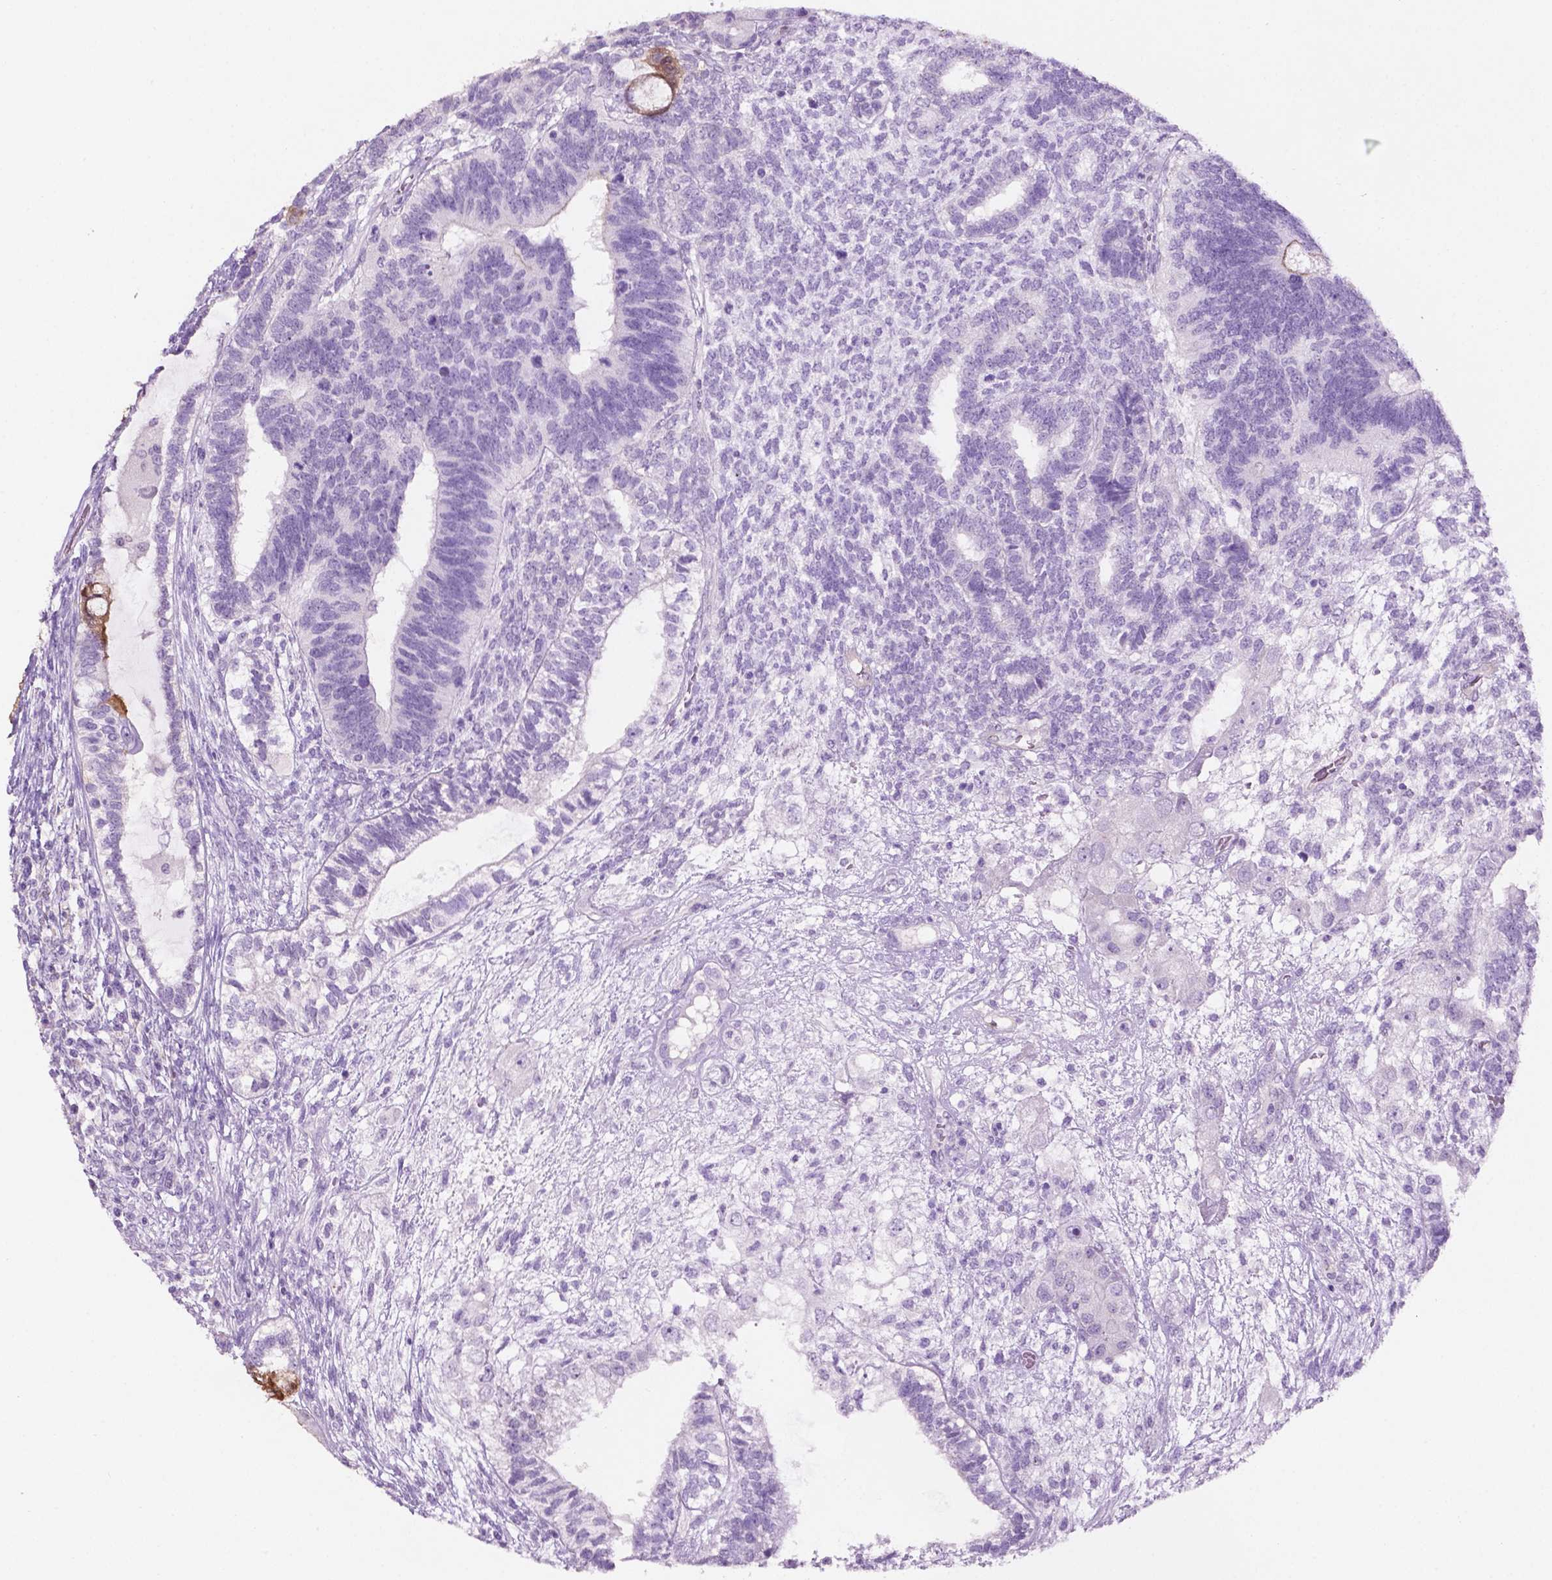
{"staining": {"intensity": "negative", "quantity": "none", "location": "none"}, "tissue": "testis cancer", "cell_type": "Tumor cells", "image_type": "cancer", "snomed": [{"axis": "morphology", "description": "Seminoma, NOS"}, {"axis": "morphology", "description": "Carcinoma, Embryonal, NOS"}, {"axis": "topography", "description": "Testis"}], "caption": "Human testis cancer stained for a protein using IHC shows no expression in tumor cells.", "gene": "PHGR1", "patient": {"sex": "male", "age": 41}}